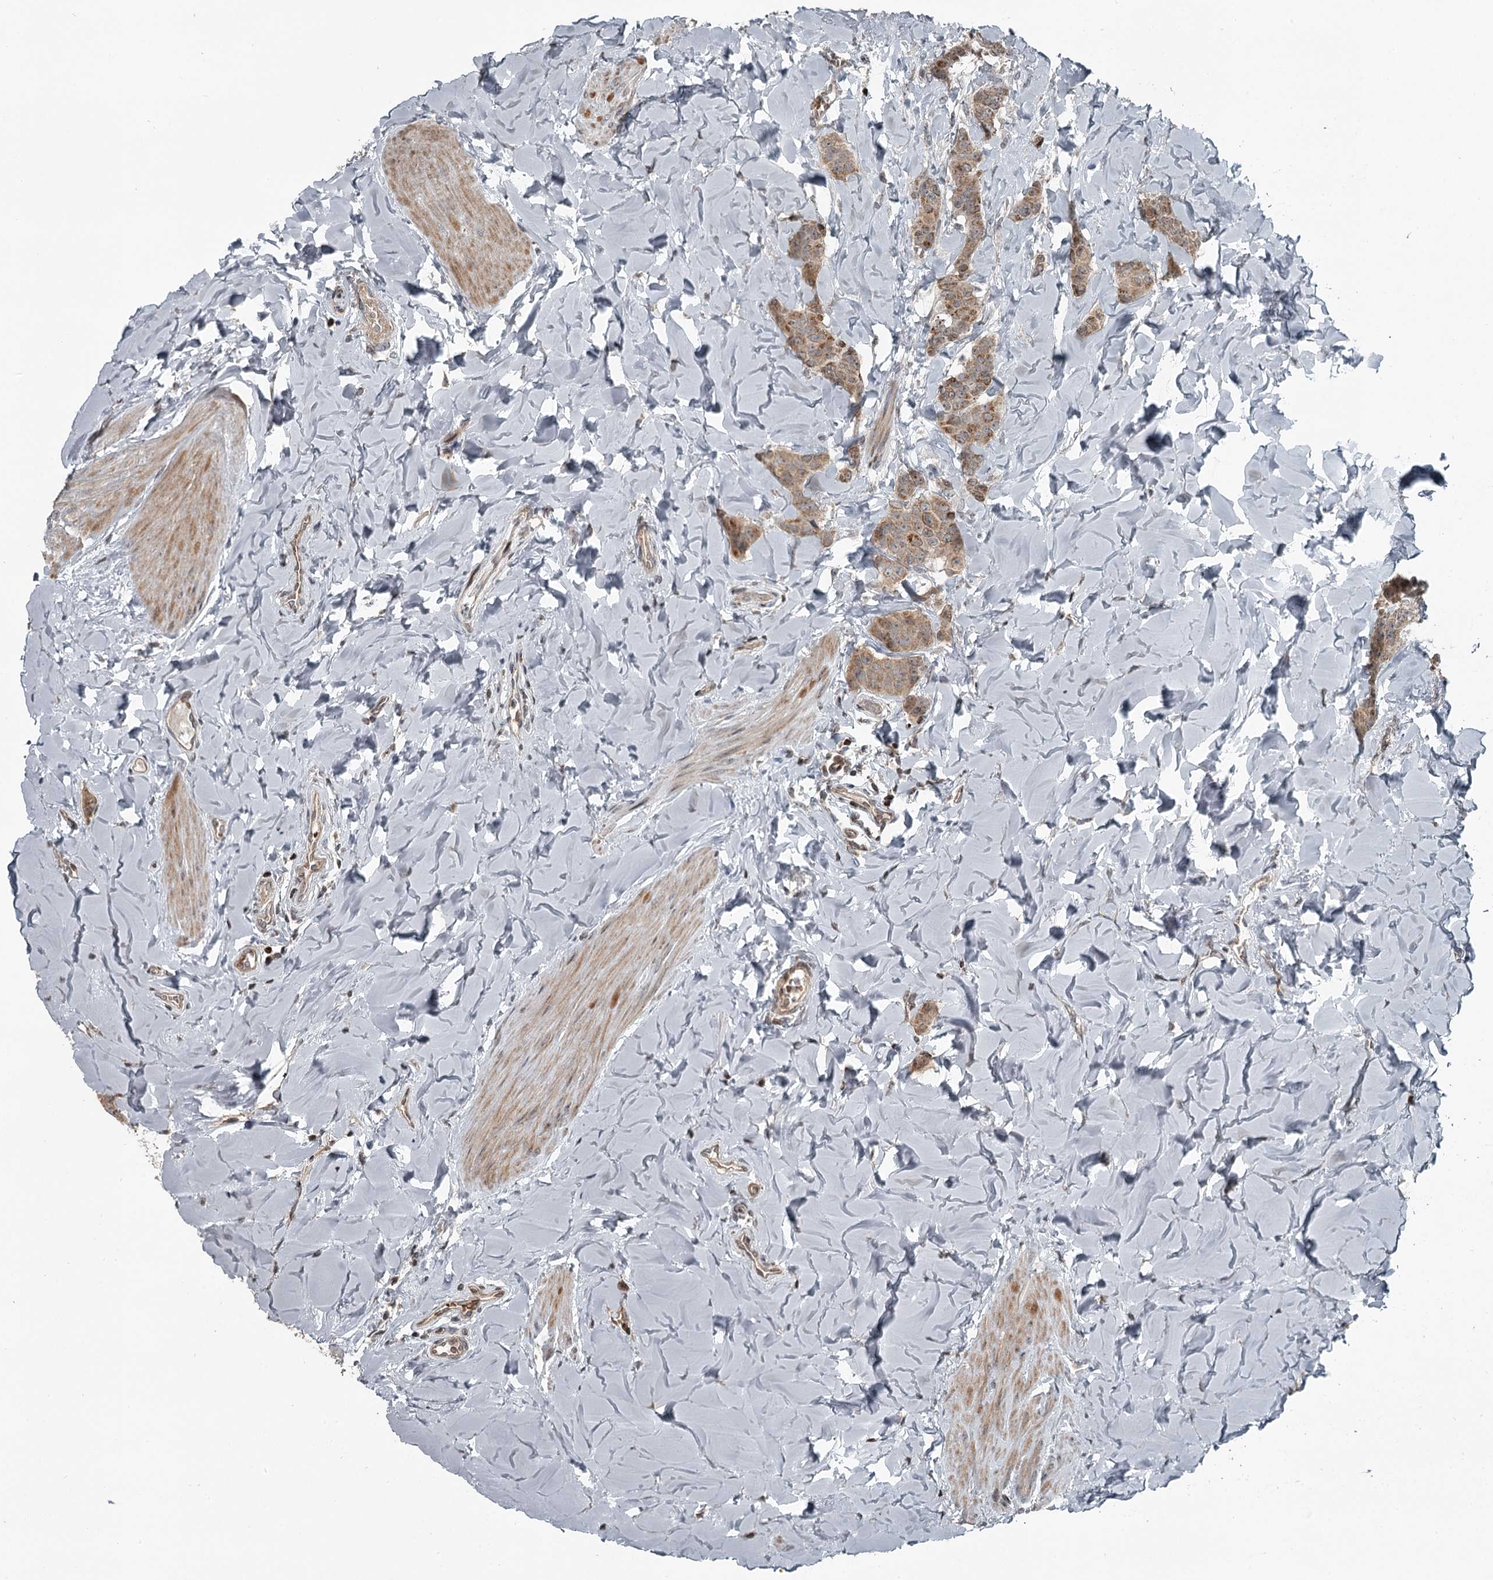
{"staining": {"intensity": "moderate", "quantity": ">75%", "location": "cytoplasmic/membranous"}, "tissue": "breast cancer", "cell_type": "Tumor cells", "image_type": "cancer", "snomed": [{"axis": "morphology", "description": "Duct carcinoma"}, {"axis": "topography", "description": "Breast"}], "caption": "Immunohistochemical staining of human infiltrating ductal carcinoma (breast) displays medium levels of moderate cytoplasmic/membranous protein positivity in approximately >75% of tumor cells. (Stains: DAB in brown, nuclei in blue, Microscopy: brightfield microscopy at high magnification).", "gene": "RASSF8", "patient": {"sex": "female", "age": 40}}